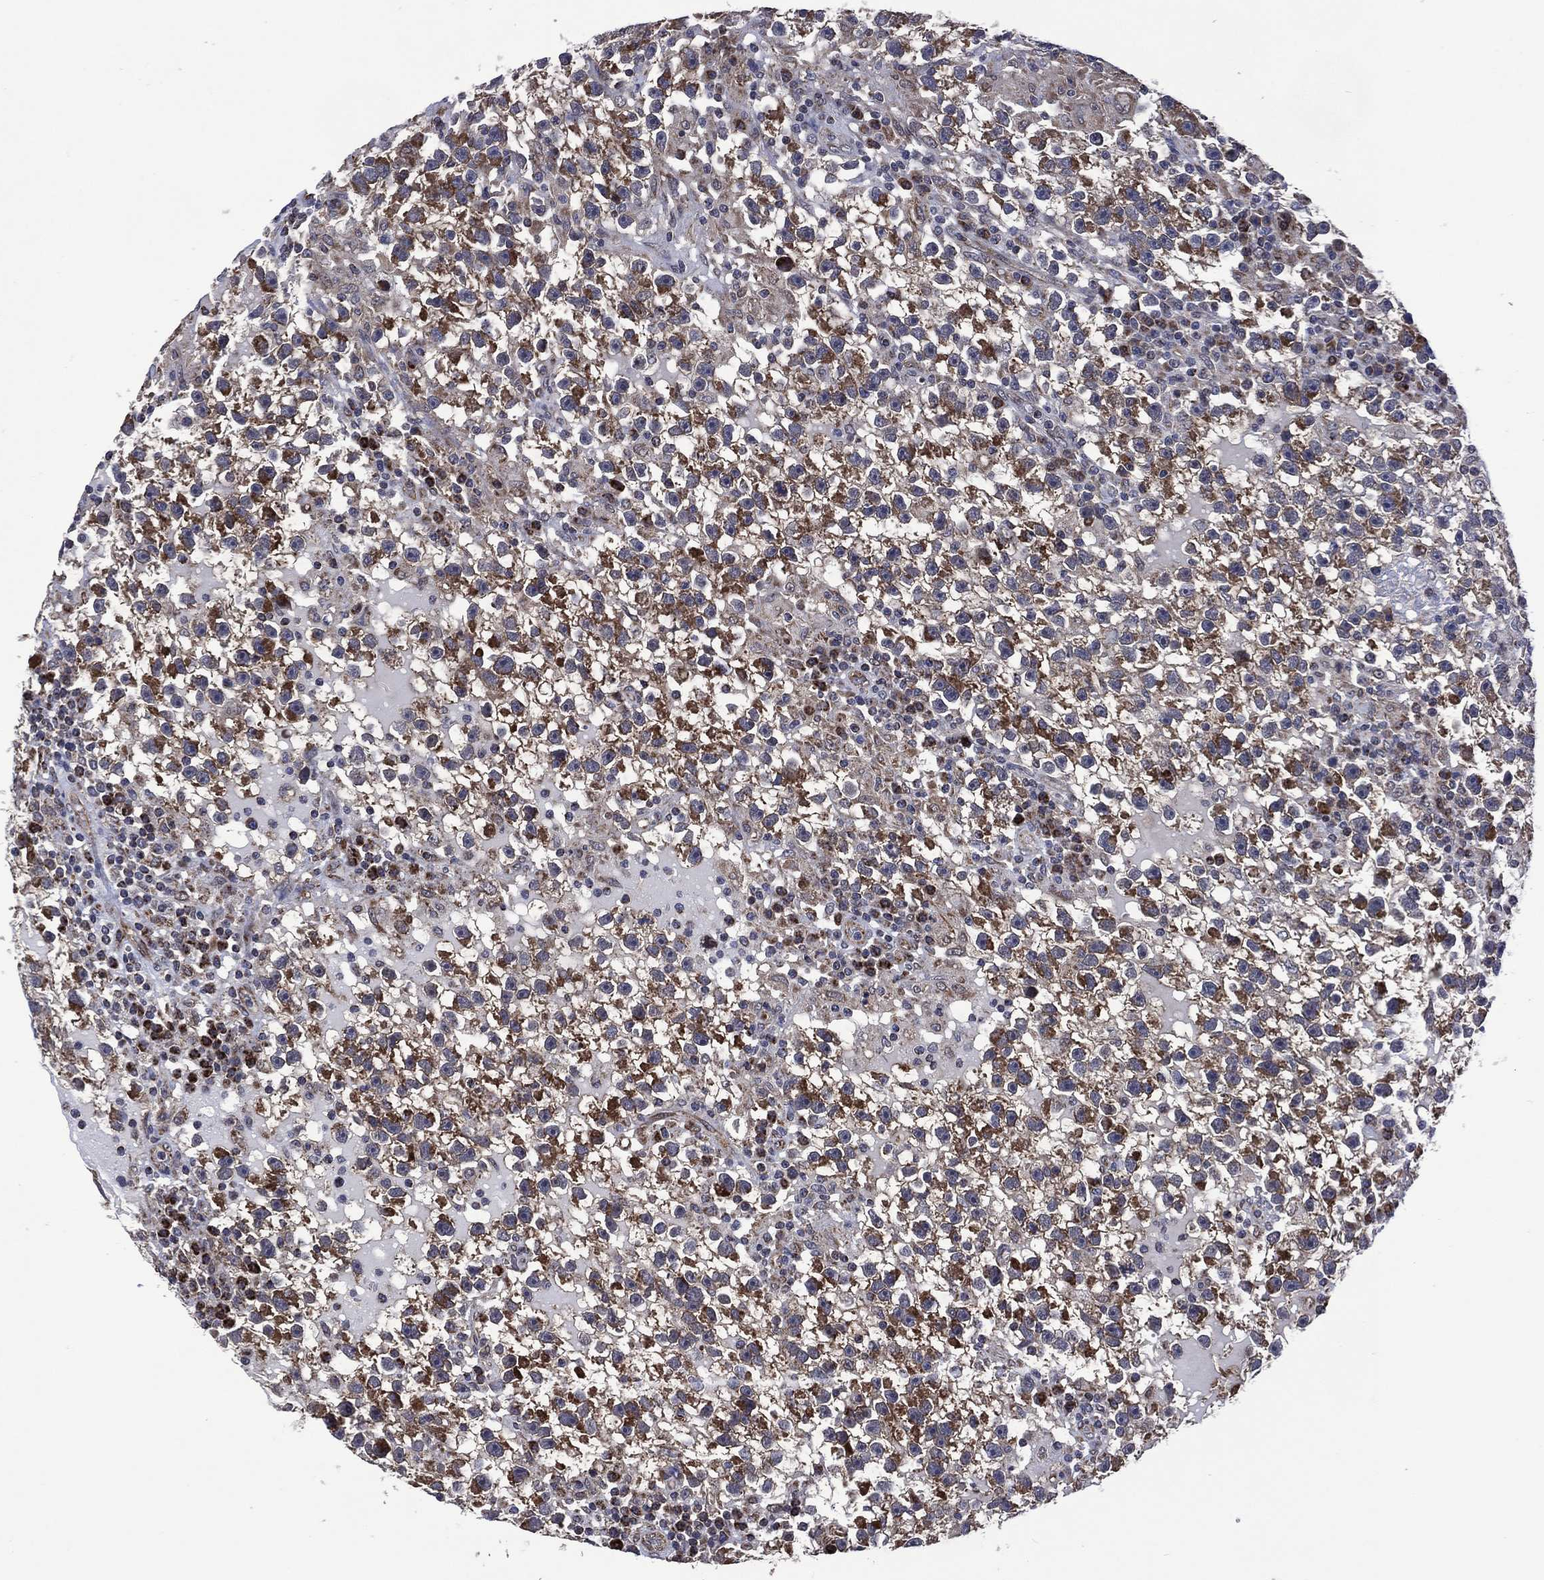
{"staining": {"intensity": "moderate", "quantity": "25%-75%", "location": "cytoplasmic/membranous"}, "tissue": "testis cancer", "cell_type": "Tumor cells", "image_type": "cancer", "snomed": [{"axis": "morphology", "description": "Seminoma, NOS"}, {"axis": "topography", "description": "Testis"}], "caption": "Protein expression analysis of human testis cancer (seminoma) reveals moderate cytoplasmic/membranous expression in approximately 25%-75% of tumor cells. (DAB IHC with brightfield microscopy, high magnification).", "gene": "HTD2", "patient": {"sex": "male", "age": 47}}